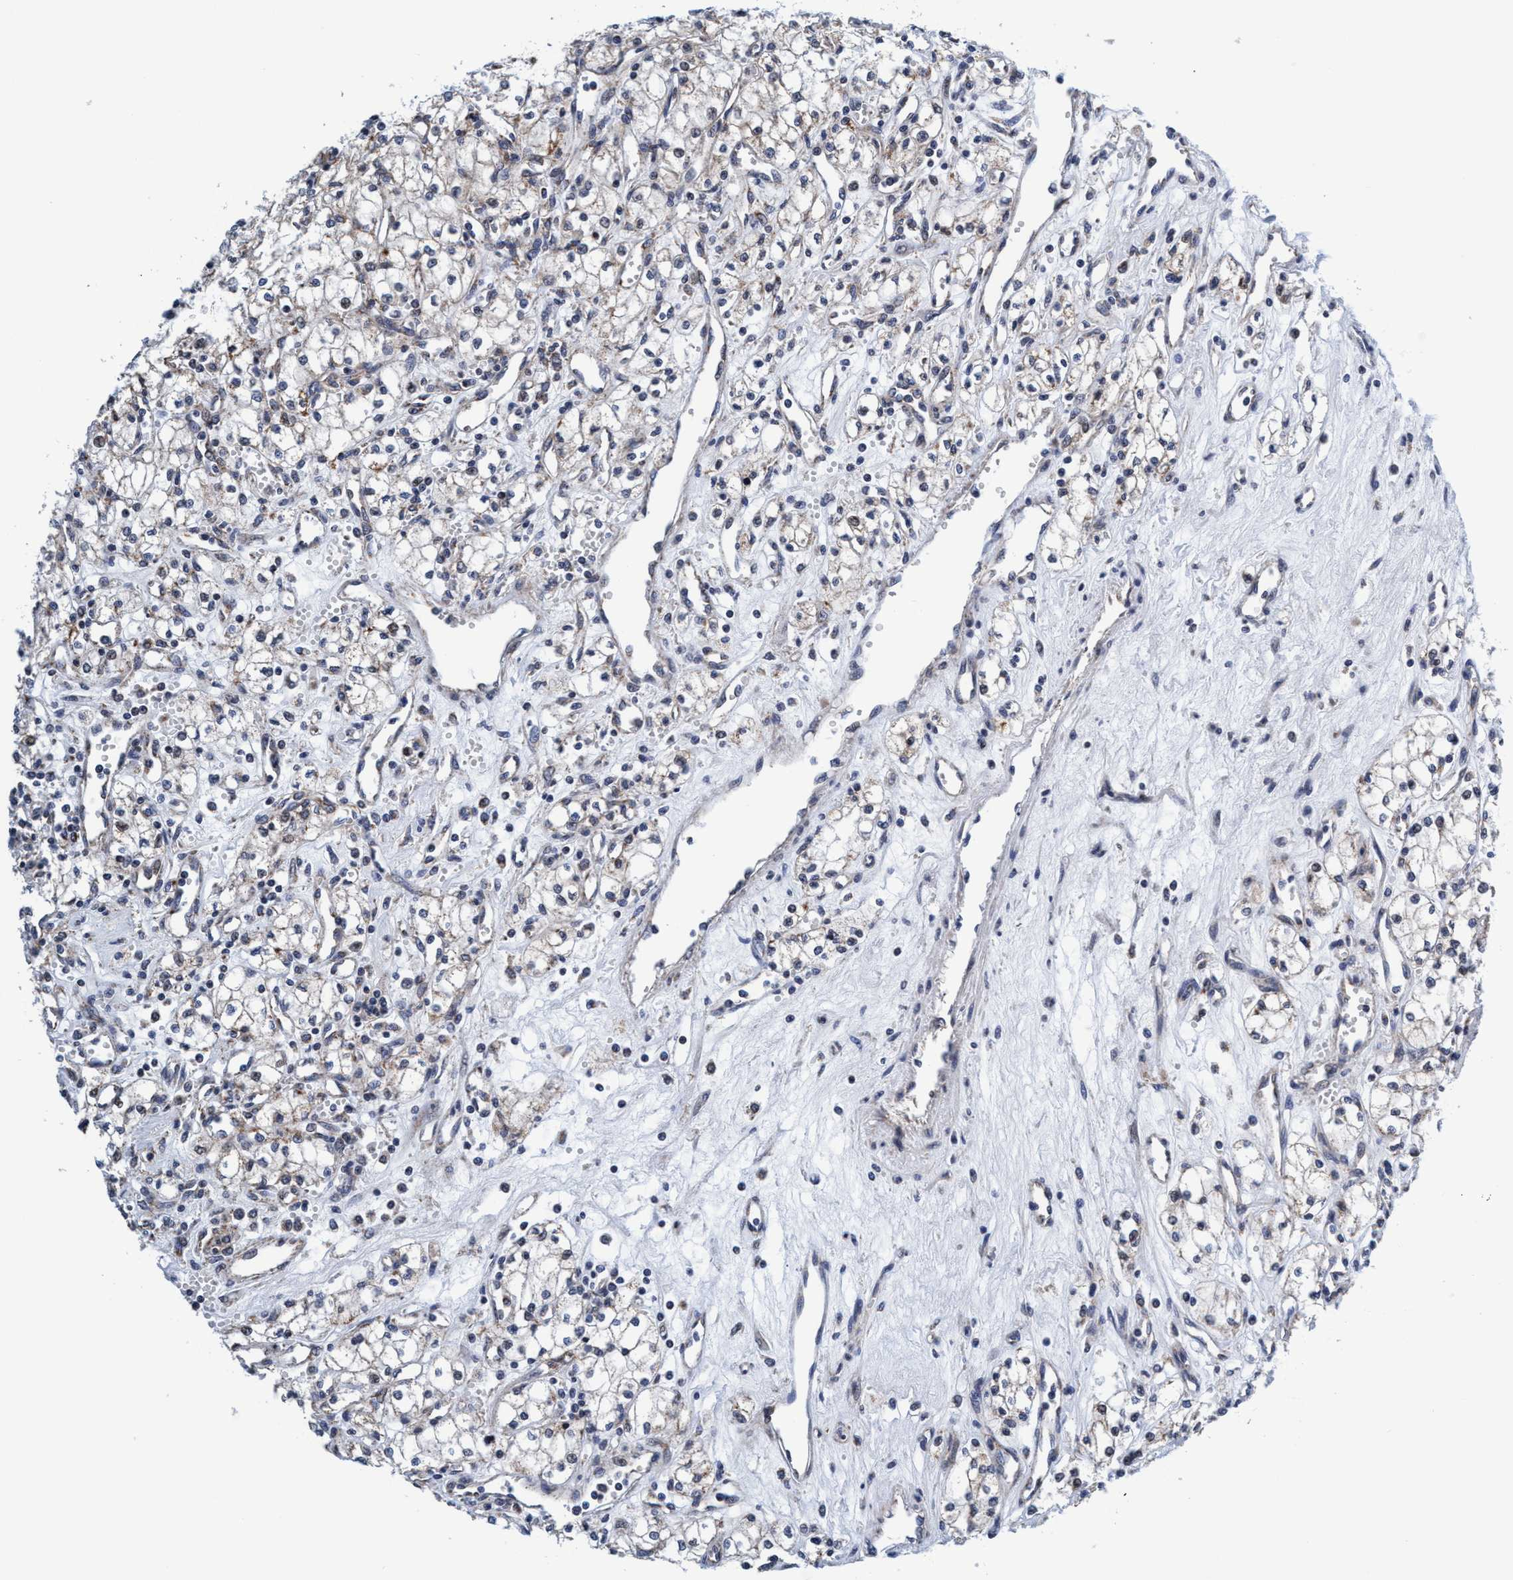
{"staining": {"intensity": "negative", "quantity": "none", "location": "none"}, "tissue": "renal cancer", "cell_type": "Tumor cells", "image_type": "cancer", "snomed": [{"axis": "morphology", "description": "Adenocarcinoma, NOS"}, {"axis": "topography", "description": "Kidney"}], "caption": "DAB (3,3'-diaminobenzidine) immunohistochemical staining of renal cancer (adenocarcinoma) demonstrates no significant expression in tumor cells.", "gene": "AGAP2", "patient": {"sex": "male", "age": 59}}